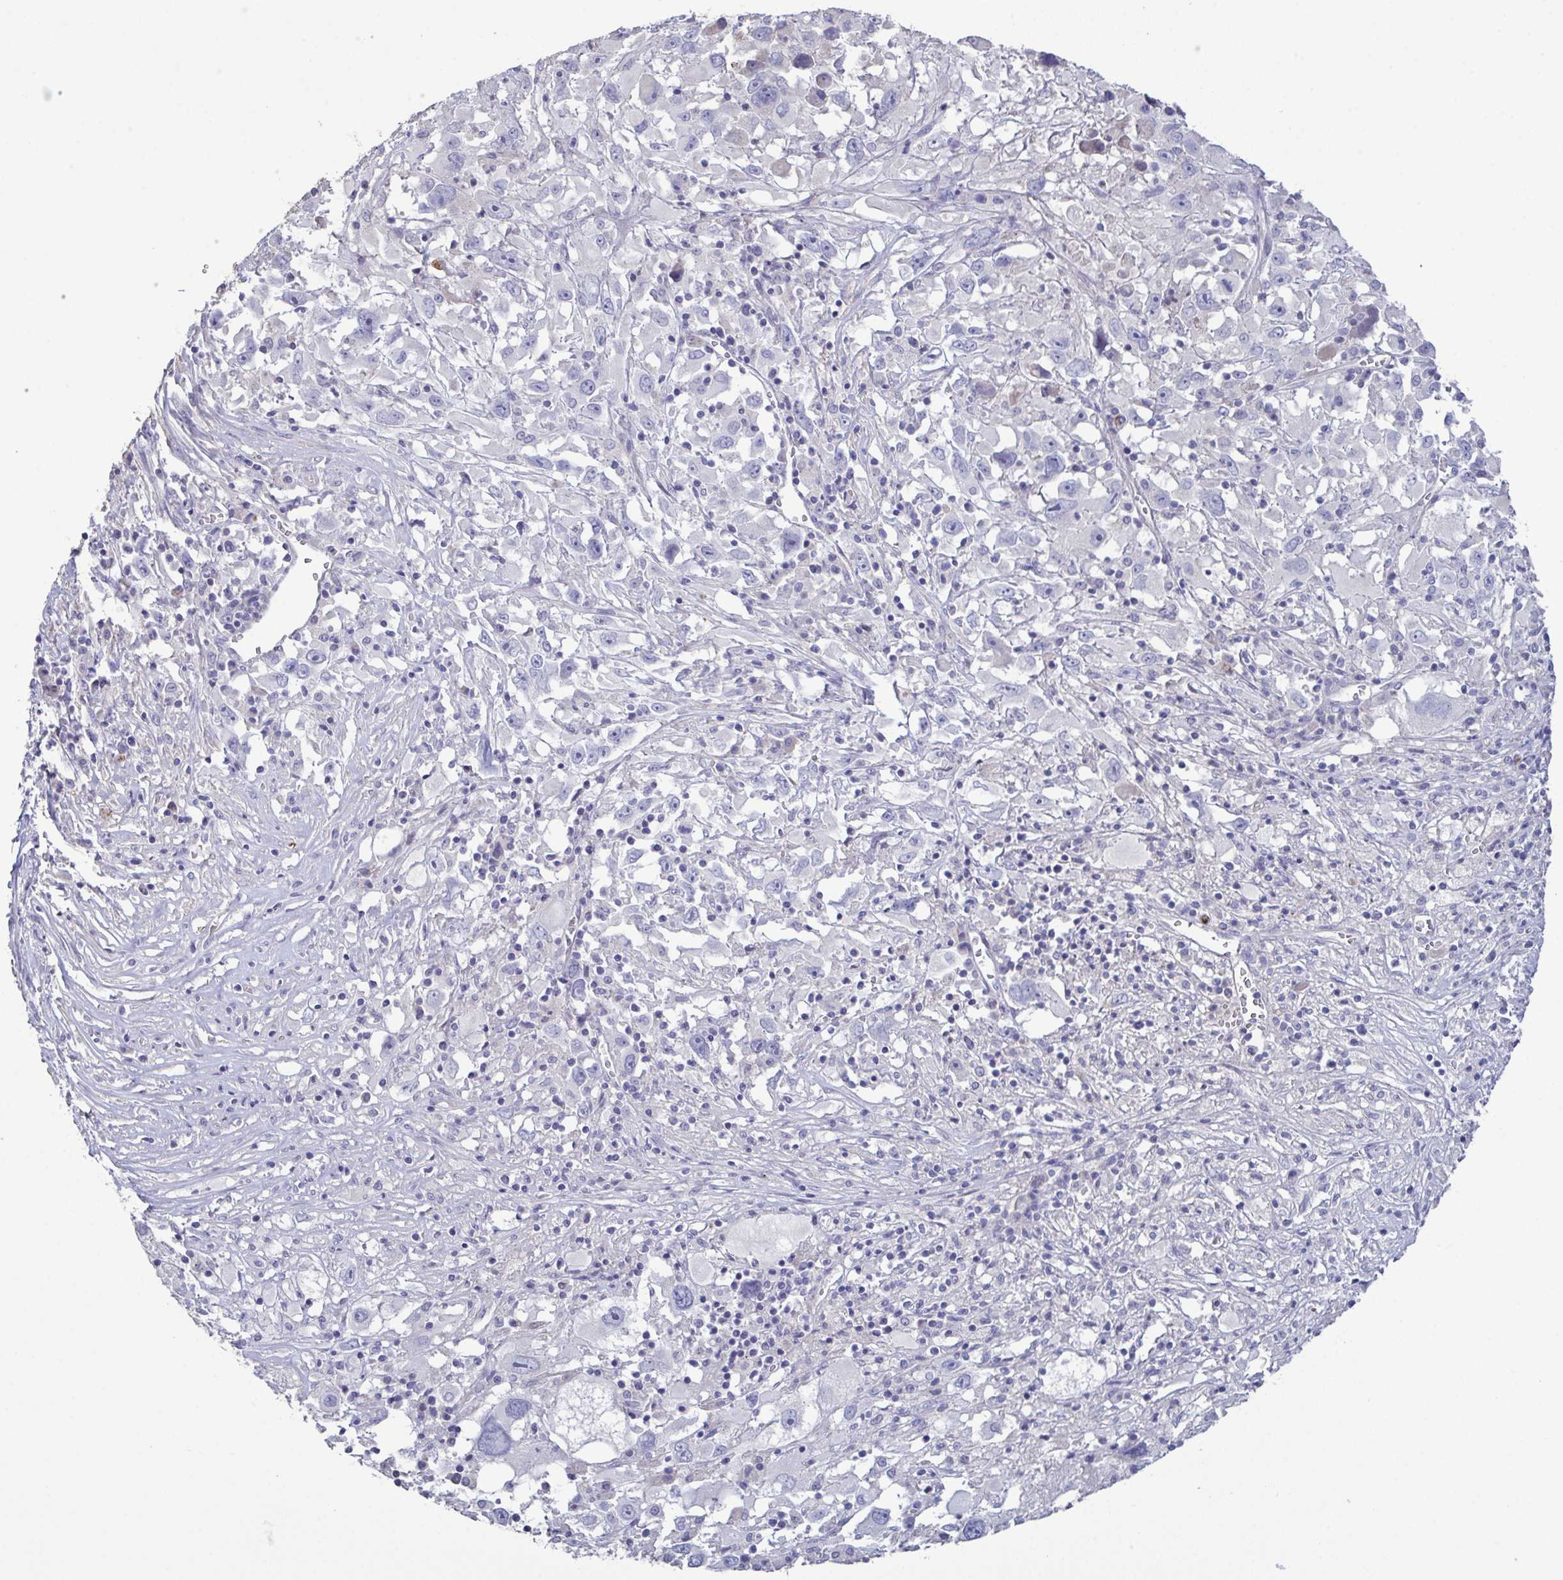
{"staining": {"intensity": "negative", "quantity": "none", "location": "none"}, "tissue": "melanoma", "cell_type": "Tumor cells", "image_type": "cancer", "snomed": [{"axis": "morphology", "description": "Malignant melanoma, Metastatic site"}, {"axis": "topography", "description": "Soft tissue"}], "caption": "High power microscopy histopathology image of an IHC photomicrograph of melanoma, revealing no significant positivity in tumor cells.", "gene": "GLDC", "patient": {"sex": "male", "age": 50}}